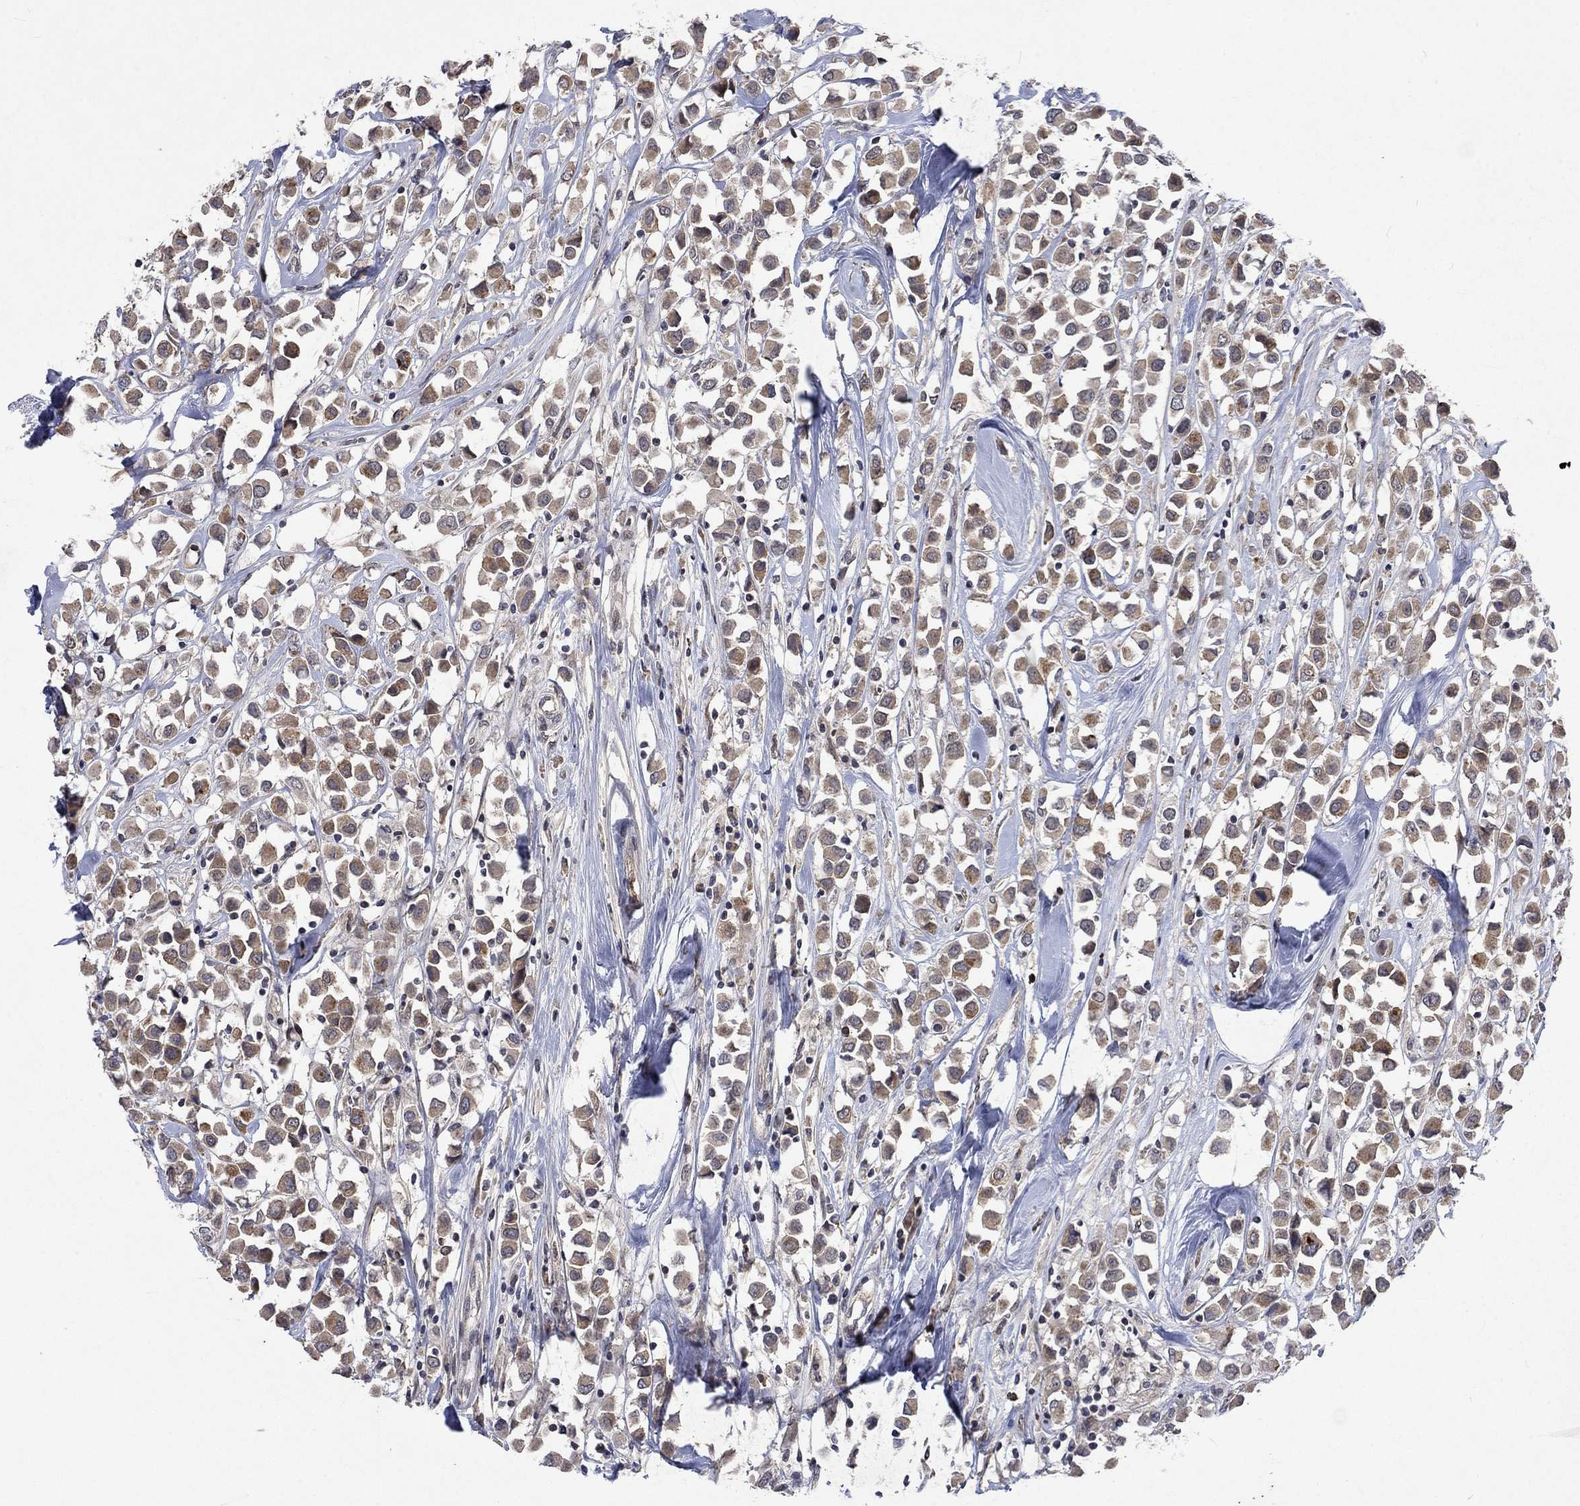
{"staining": {"intensity": "weak", "quantity": ">75%", "location": "cytoplasmic/membranous"}, "tissue": "breast cancer", "cell_type": "Tumor cells", "image_type": "cancer", "snomed": [{"axis": "morphology", "description": "Duct carcinoma"}, {"axis": "topography", "description": "Breast"}], "caption": "A brown stain highlights weak cytoplasmic/membranous staining of a protein in human breast cancer tumor cells. Ihc stains the protein in brown and the nuclei are stained blue.", "gene": "PPP1R9A", "patient": {"sex": "female", "age": 61}}